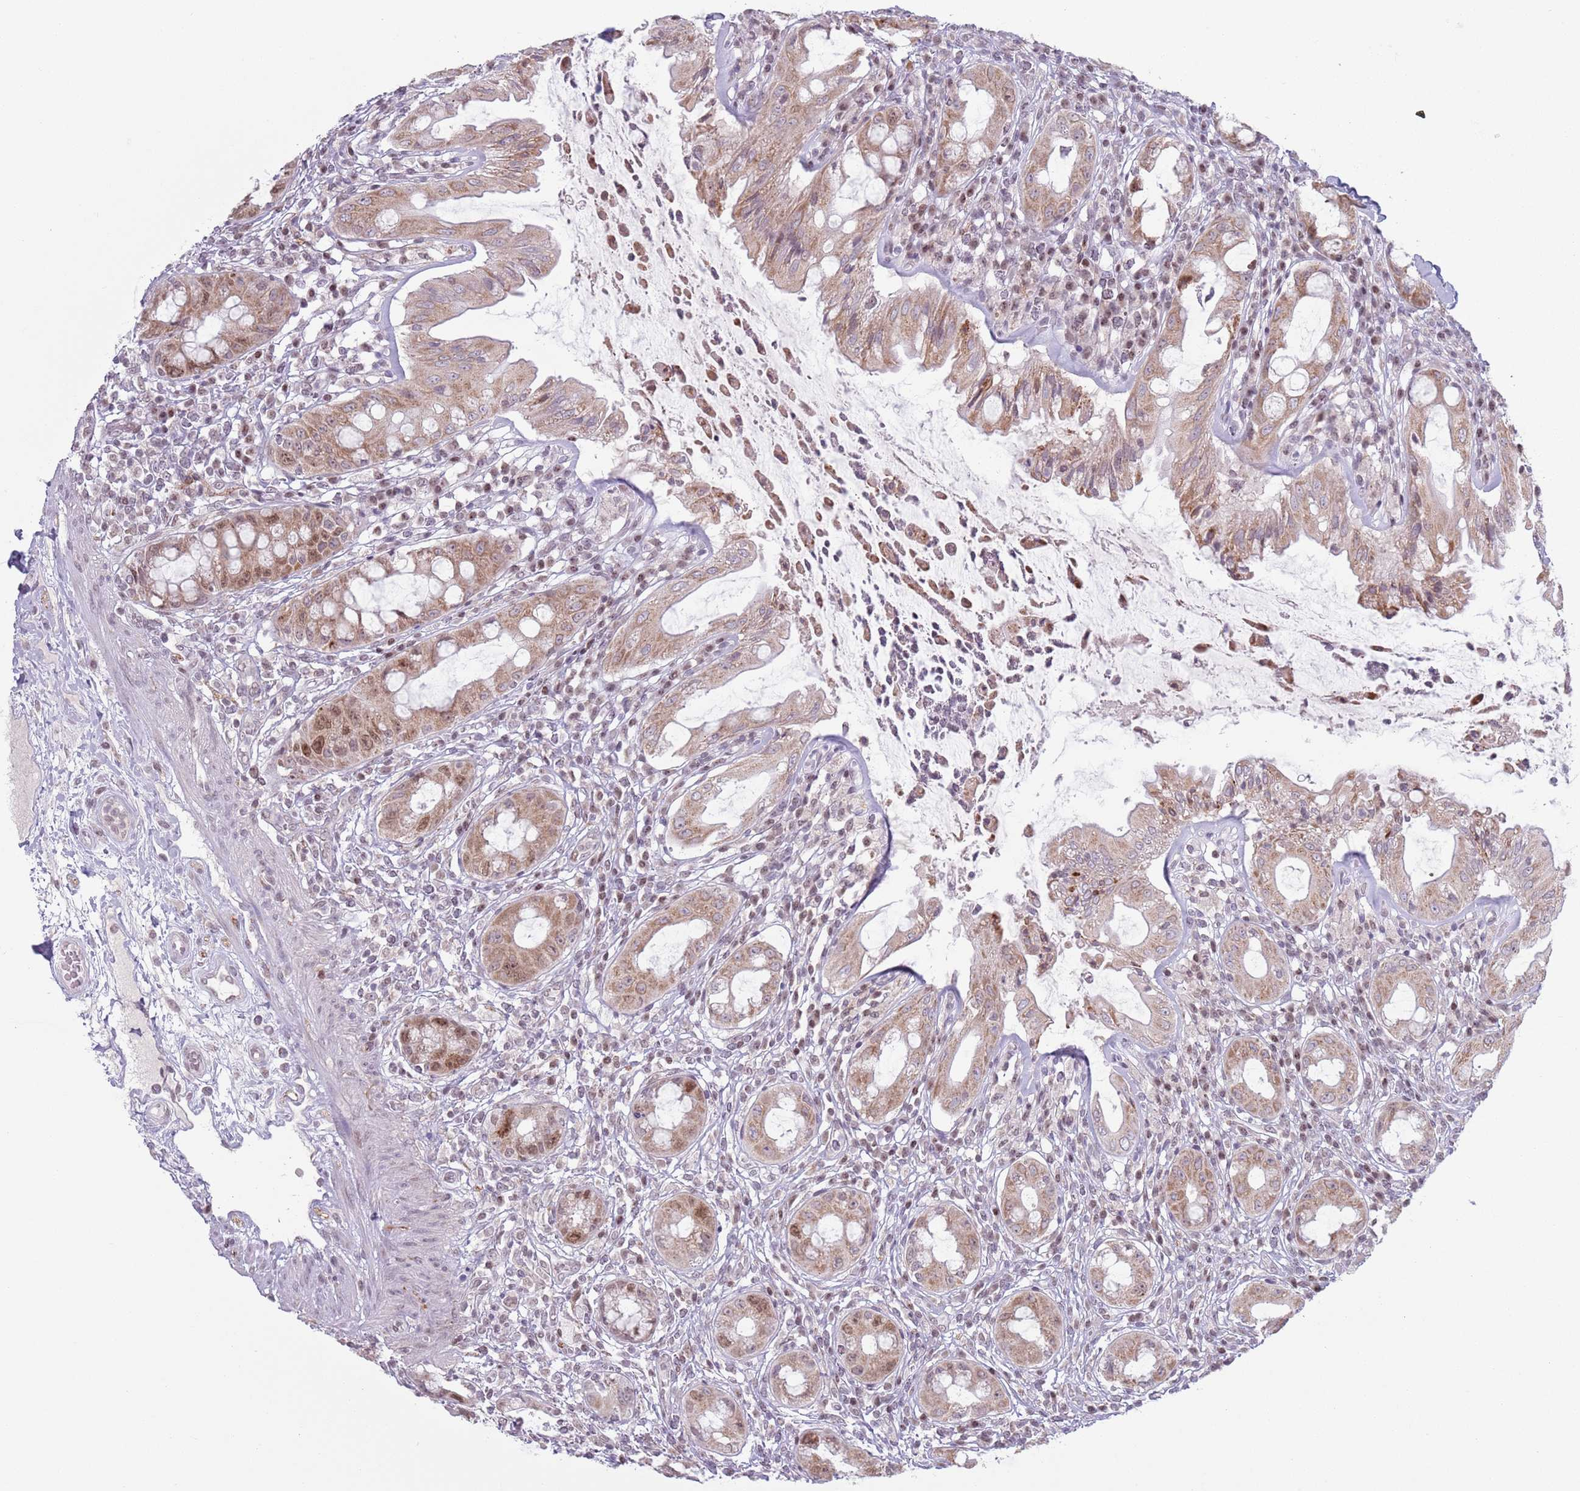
{"staining": {"intensity": "moderate", "quantity": ">75%", "location": "cytoplasmic/membranous,nuclear"}, "tissue": "rectum", "cell_type": "Glandular cells", "image_type": "normal", "snomed": [{"axis": "morphology", "description": "Normal tissue, NOS"}, {"axis": "topography", "description": "Rectum"}], "caption": "An immunohistochemistry (IHC) micrograph of benign tissue is shown. Protein staining in brown labels moderate cytoplasmic/membranous,nuclear positivity in rectum within glandular cells.", "gene": "MRPL34", "patient": {"sex": "female", "age": 57}}